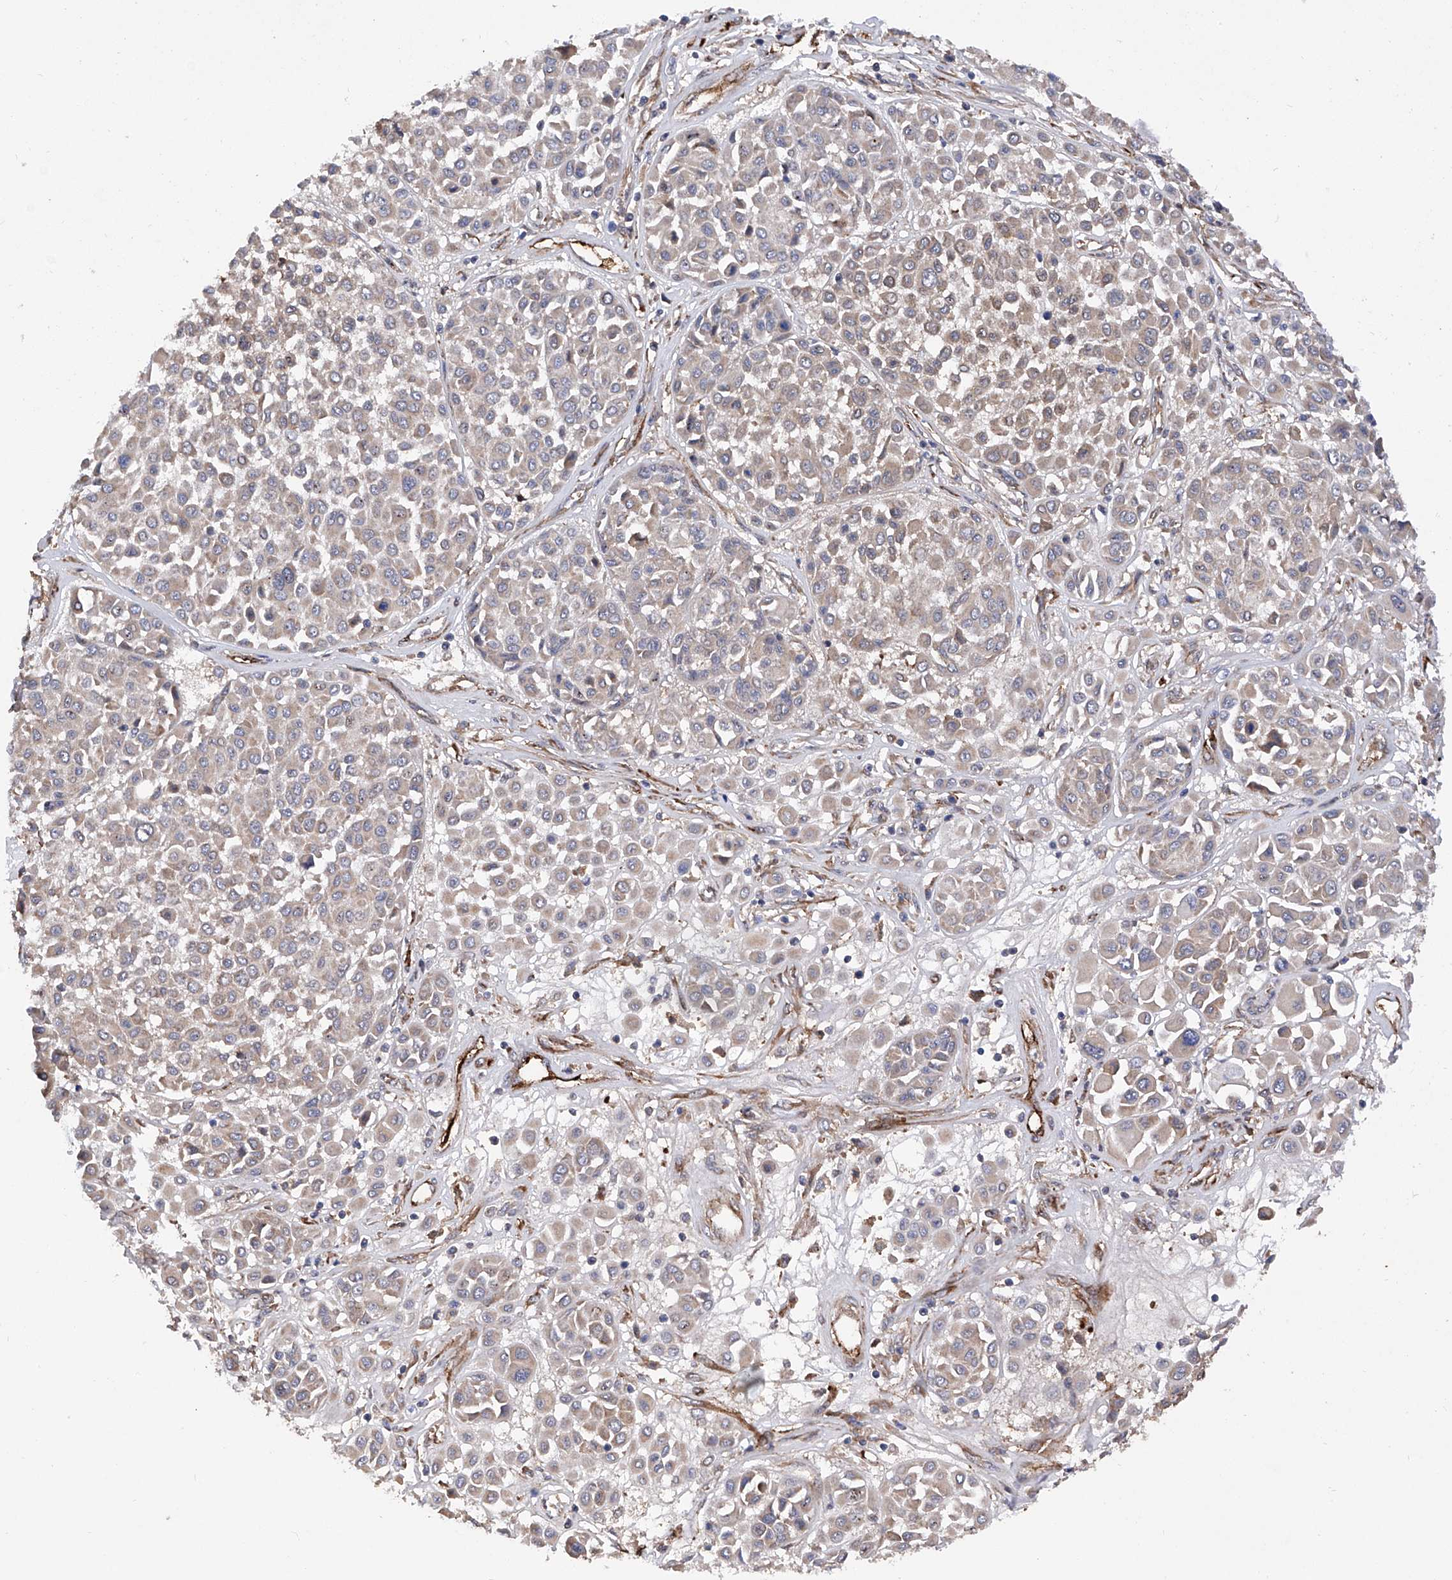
{"staining": {"intensity": "weak", "quantity": ">75%", "location": "cytoplasmic/membranous"}, "tissue": "melanoma", "cell_type": "Tumor cells", "image_type": "cancer", "snomed": [{"axis": "morphology", "description": "Malignant melanoma, Metastatic site"}, {"axis": "topography", "description": "Soft tissue"}], "caption": "The histopathology image exhibits staining of melanoma, revealing weak cytoplasmic/membranous protein staining (brown color) within tumor cells. Using DAB (brown) and hematoxylin (blue) stains, captured at high magnification using brightfield microscopy.", "gene": "INPP5B", "patient": {"sex": "male", "age": 41}}